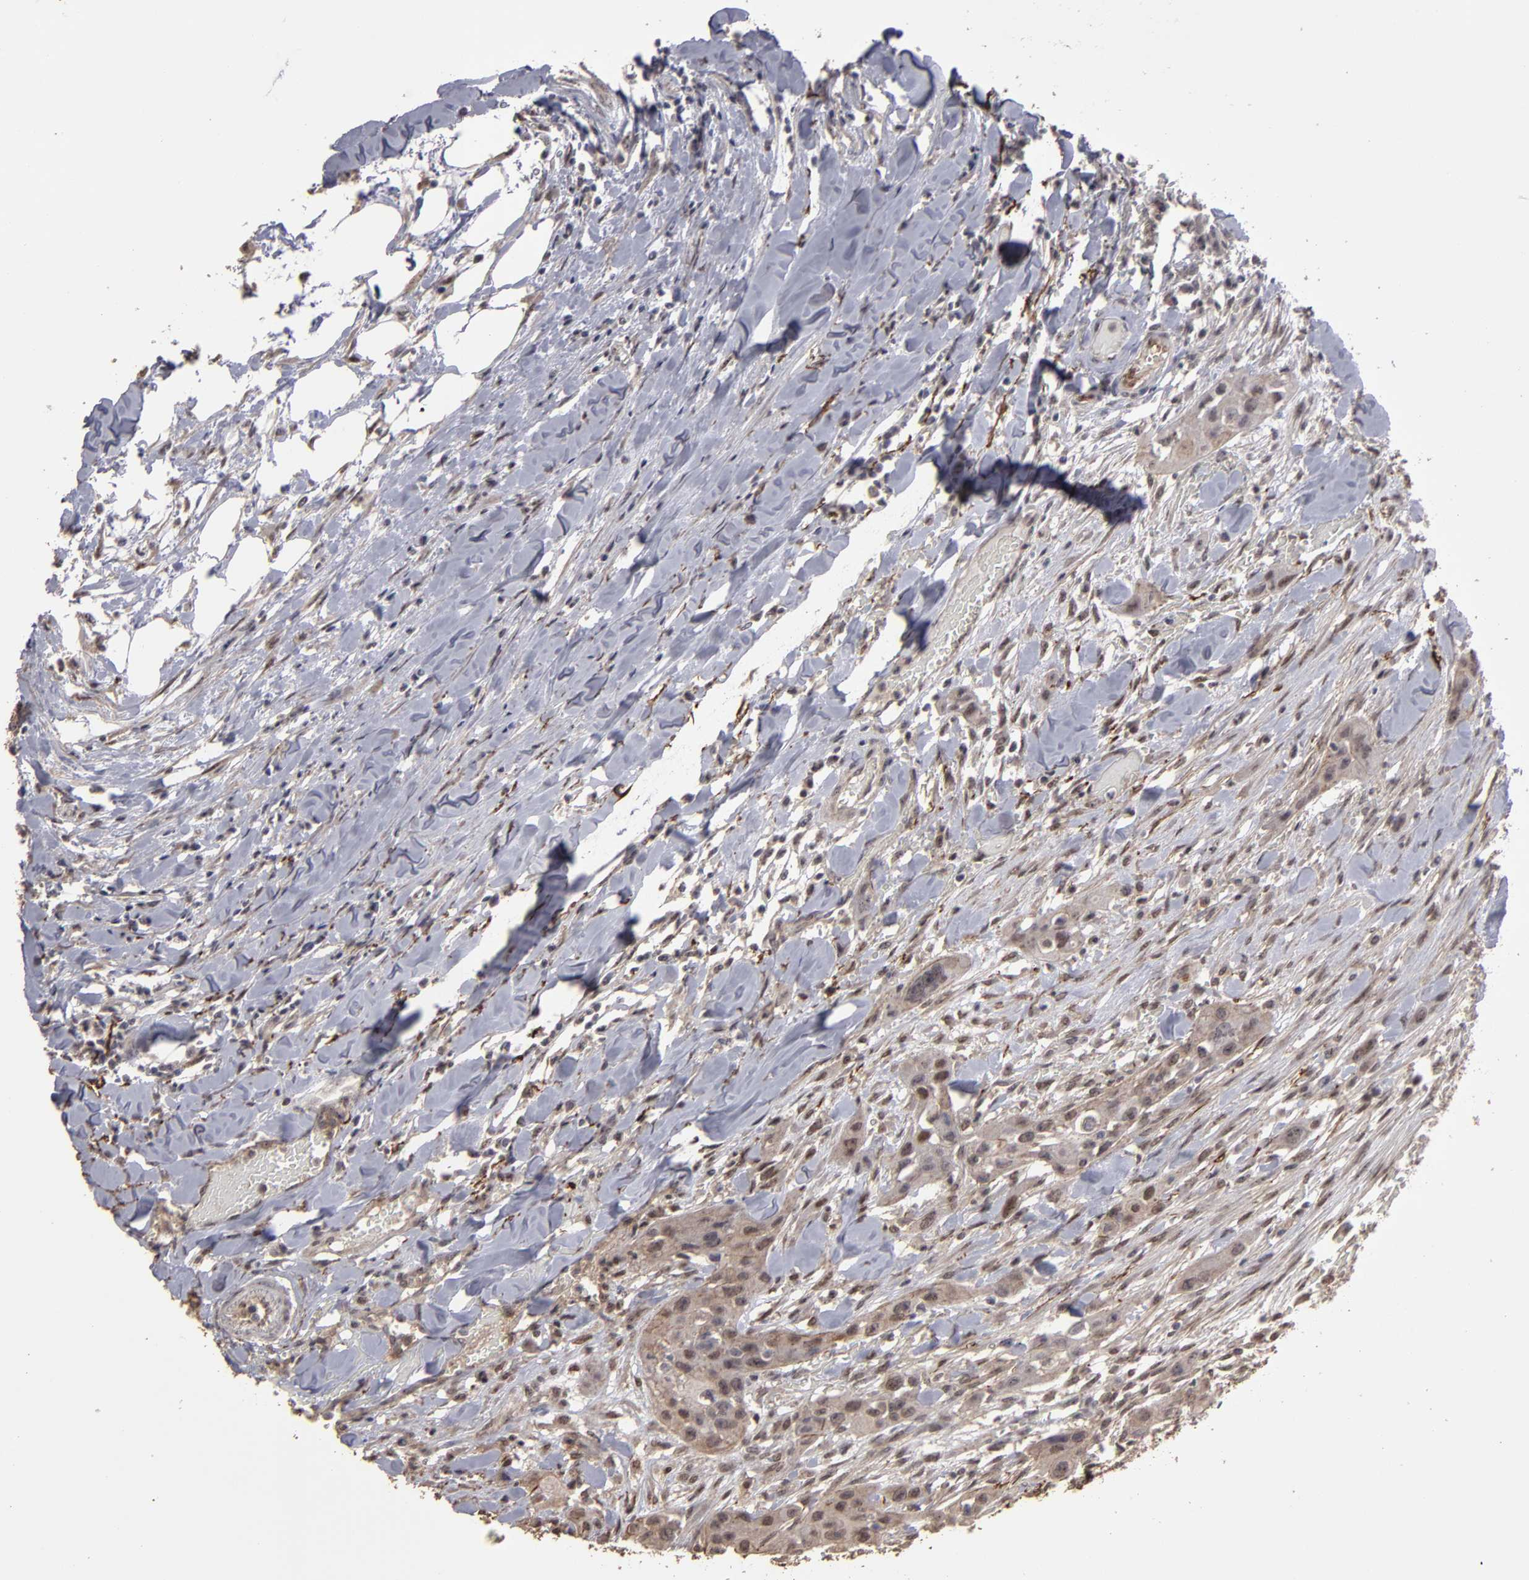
{"staining": {"intensity": "moderate", "quantity": ">75%", "location": "cytoplasmic/membranous"}, "tissue": "head and neck cancer", "cell_type": "Tumor cells", "image_type": "cancer", "snomed": [{"axis": "morphology", "description": "Neoplasm, malignant, NOS"}, {"axis": "topography", "description": "Salivary gland"}, {"axis": "topography", "description": "Head-Neck"}], "caption": "Immunohistochemistry photomicrograph of neoplasm (malignant) (head and neck) stained for a protein (brown), which demonstrates medium levels of moderate cytoplasmic/membranous expression in approximately >75% of tumor cells.", "gene": "CD55", "patient": {"sex": "male", "age": 43}}